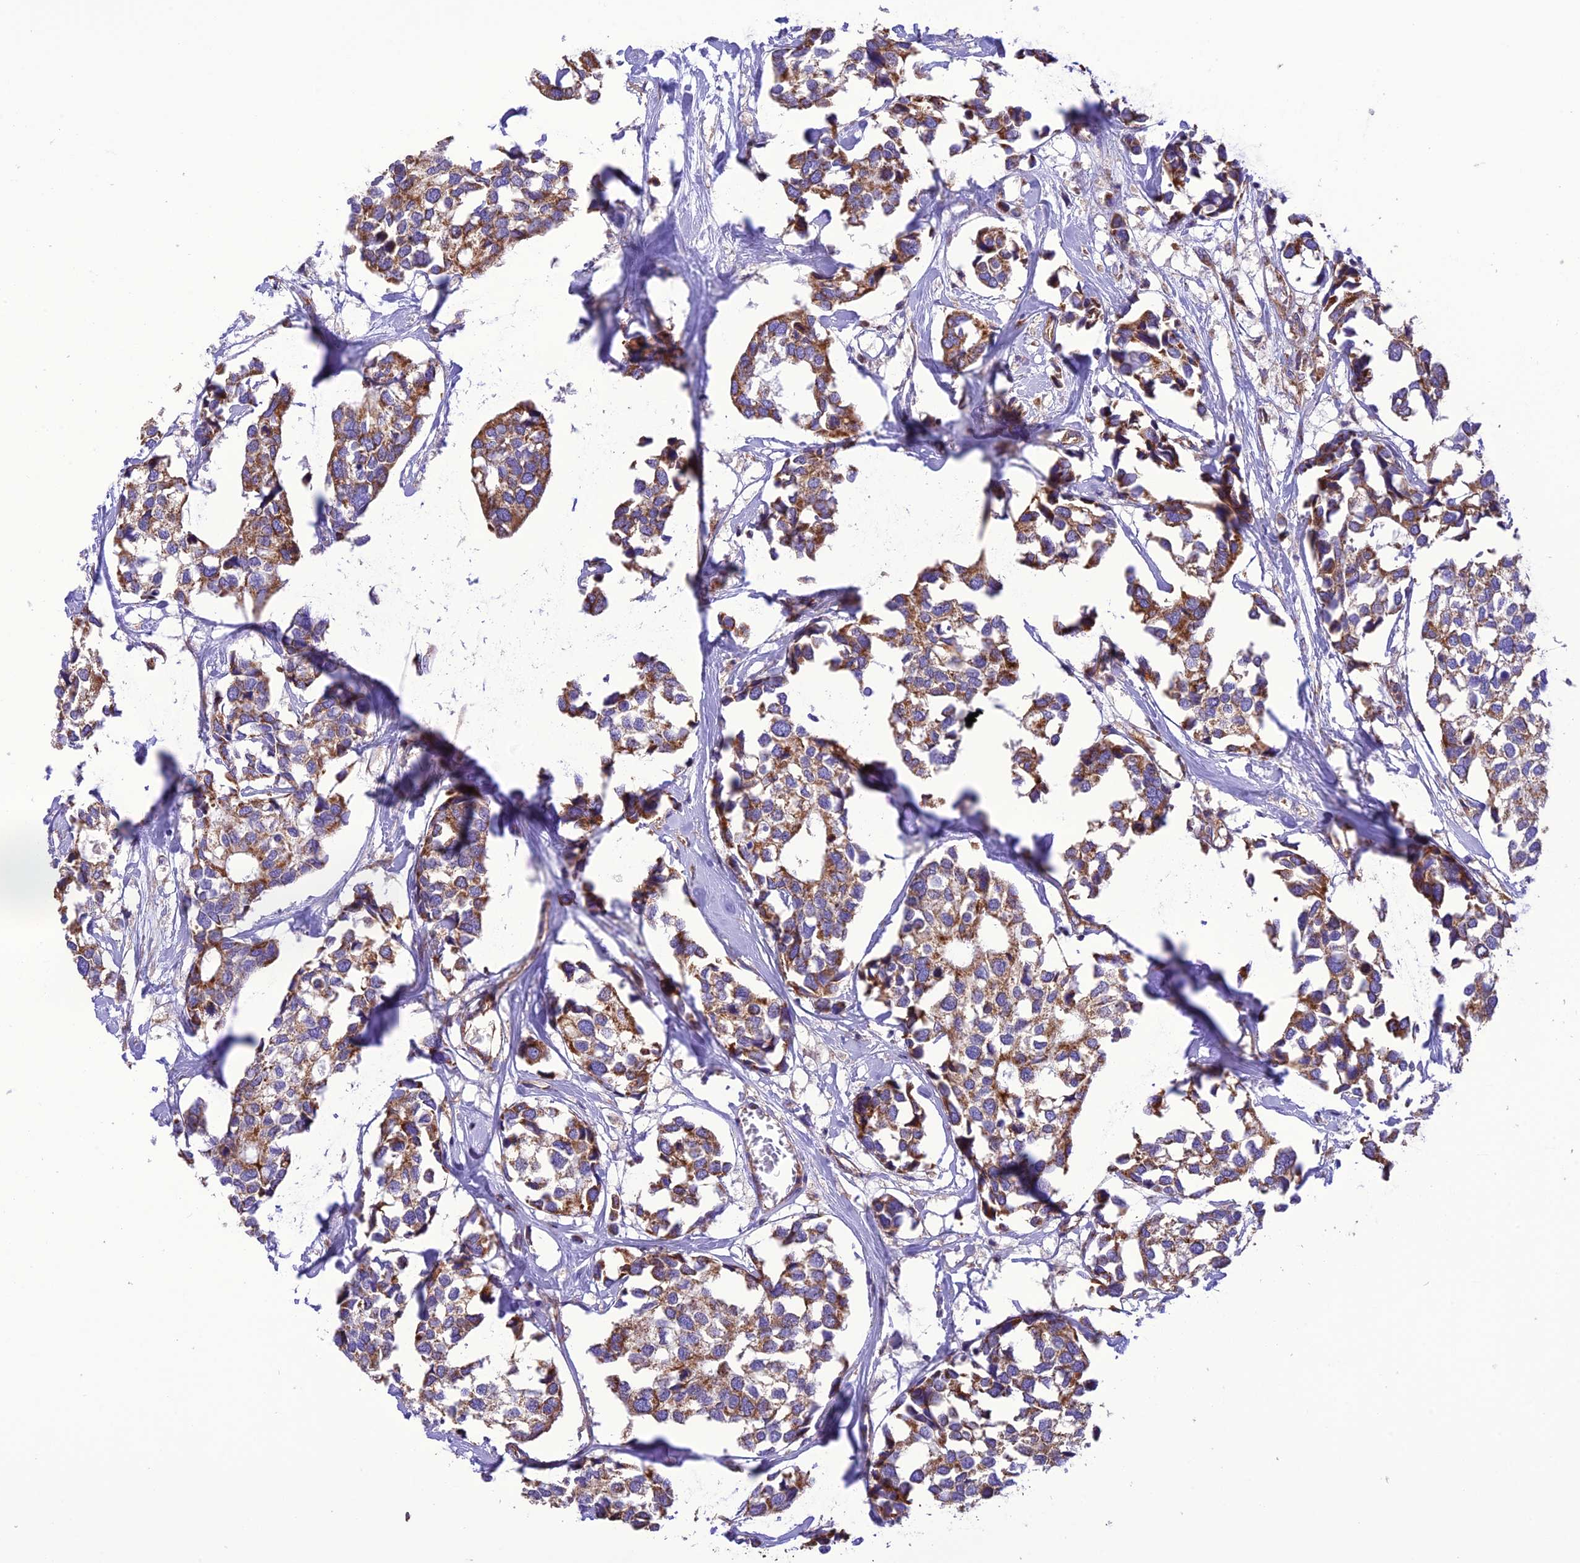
{"staining": {"intensity": "moderate", "quantity": ">75%", "location": "cytoplasmic/membranous"}, "tissue": "breast cancer", "cell_type": "Tumor cells", "image_type": "cancer", "snomed": [{"axis": "morphology", "description": "Duct carcinoma"}, {"axis": "topography", "description": "Breast"}], "caption": "Immunohistochemical staining of intraductal carcinoma (breast) reveals medium levels of moderate cytoplasmic/membranous expression in approximately >75% of tumor cells. The protein is stained brown, and the nuclei are stained in blue (DAB (3,3'-diaminobenzidine) IHC with brightfield microscopy, high magnification).", "gene": "MAP3K12", "patient": {"sex": "female", "age": 83}}